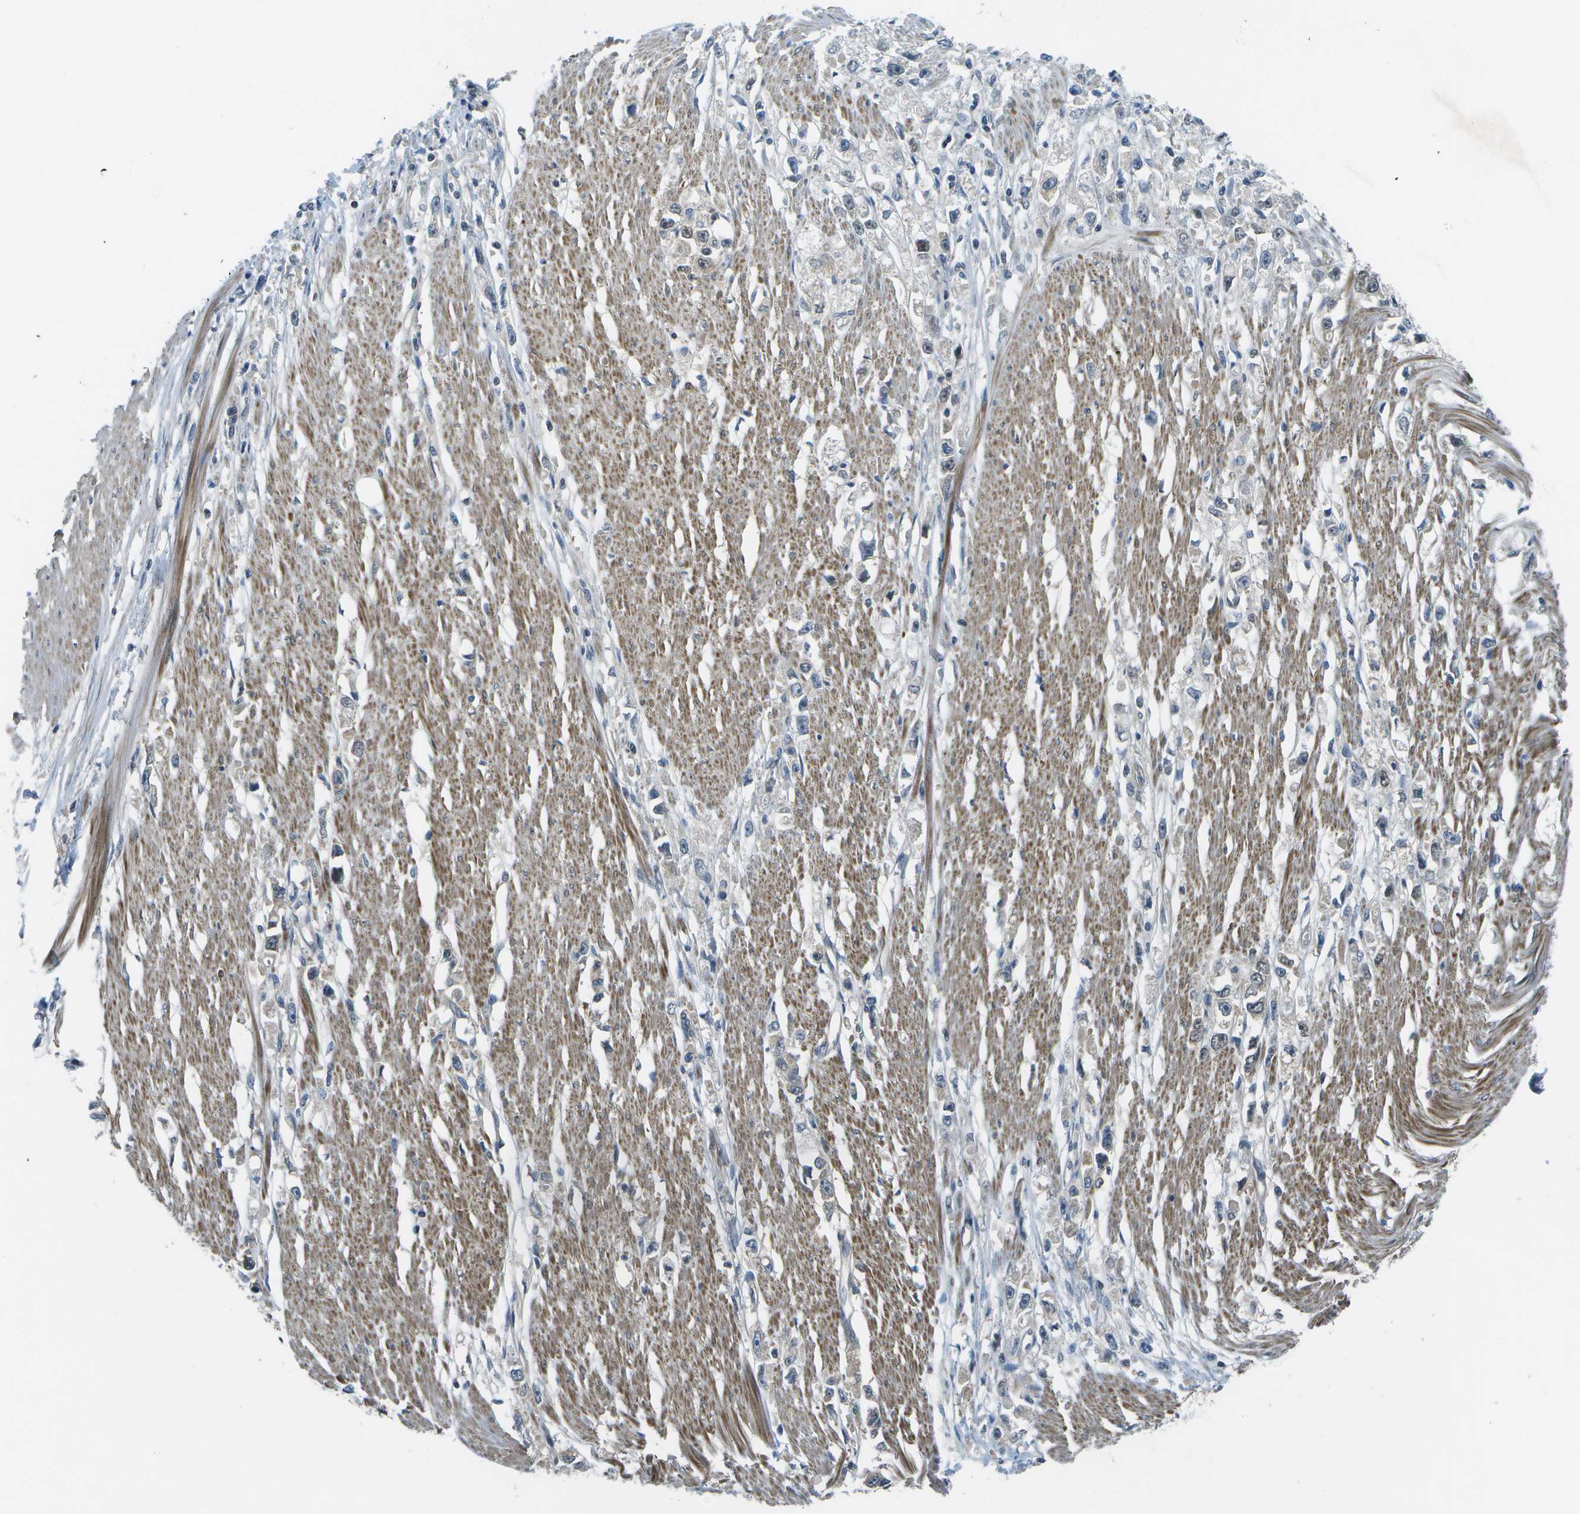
{"staining": {"intensity": "weak", "quantity": "25%-75%", "location": "cytoplasmic/membranous"}, "tissue": "stomach cancer", "cell_type": "Tumor cells", "image_type": "cancer", "snomed": [{"axis": "morphology", "description": "Adenocarcinoma, NOS"}, {"axis": "topography", "description": "Stomach"}], "caption": "Immunohistochemistry (IHC) (DAB) staining of stomach adenocarcinoma reveals weak cytoplasmic/membranous protein staining in about 25%-75% of tumor cells.", "gene": "ENPP5", "patient": {"sex": "female", "age": 59}}